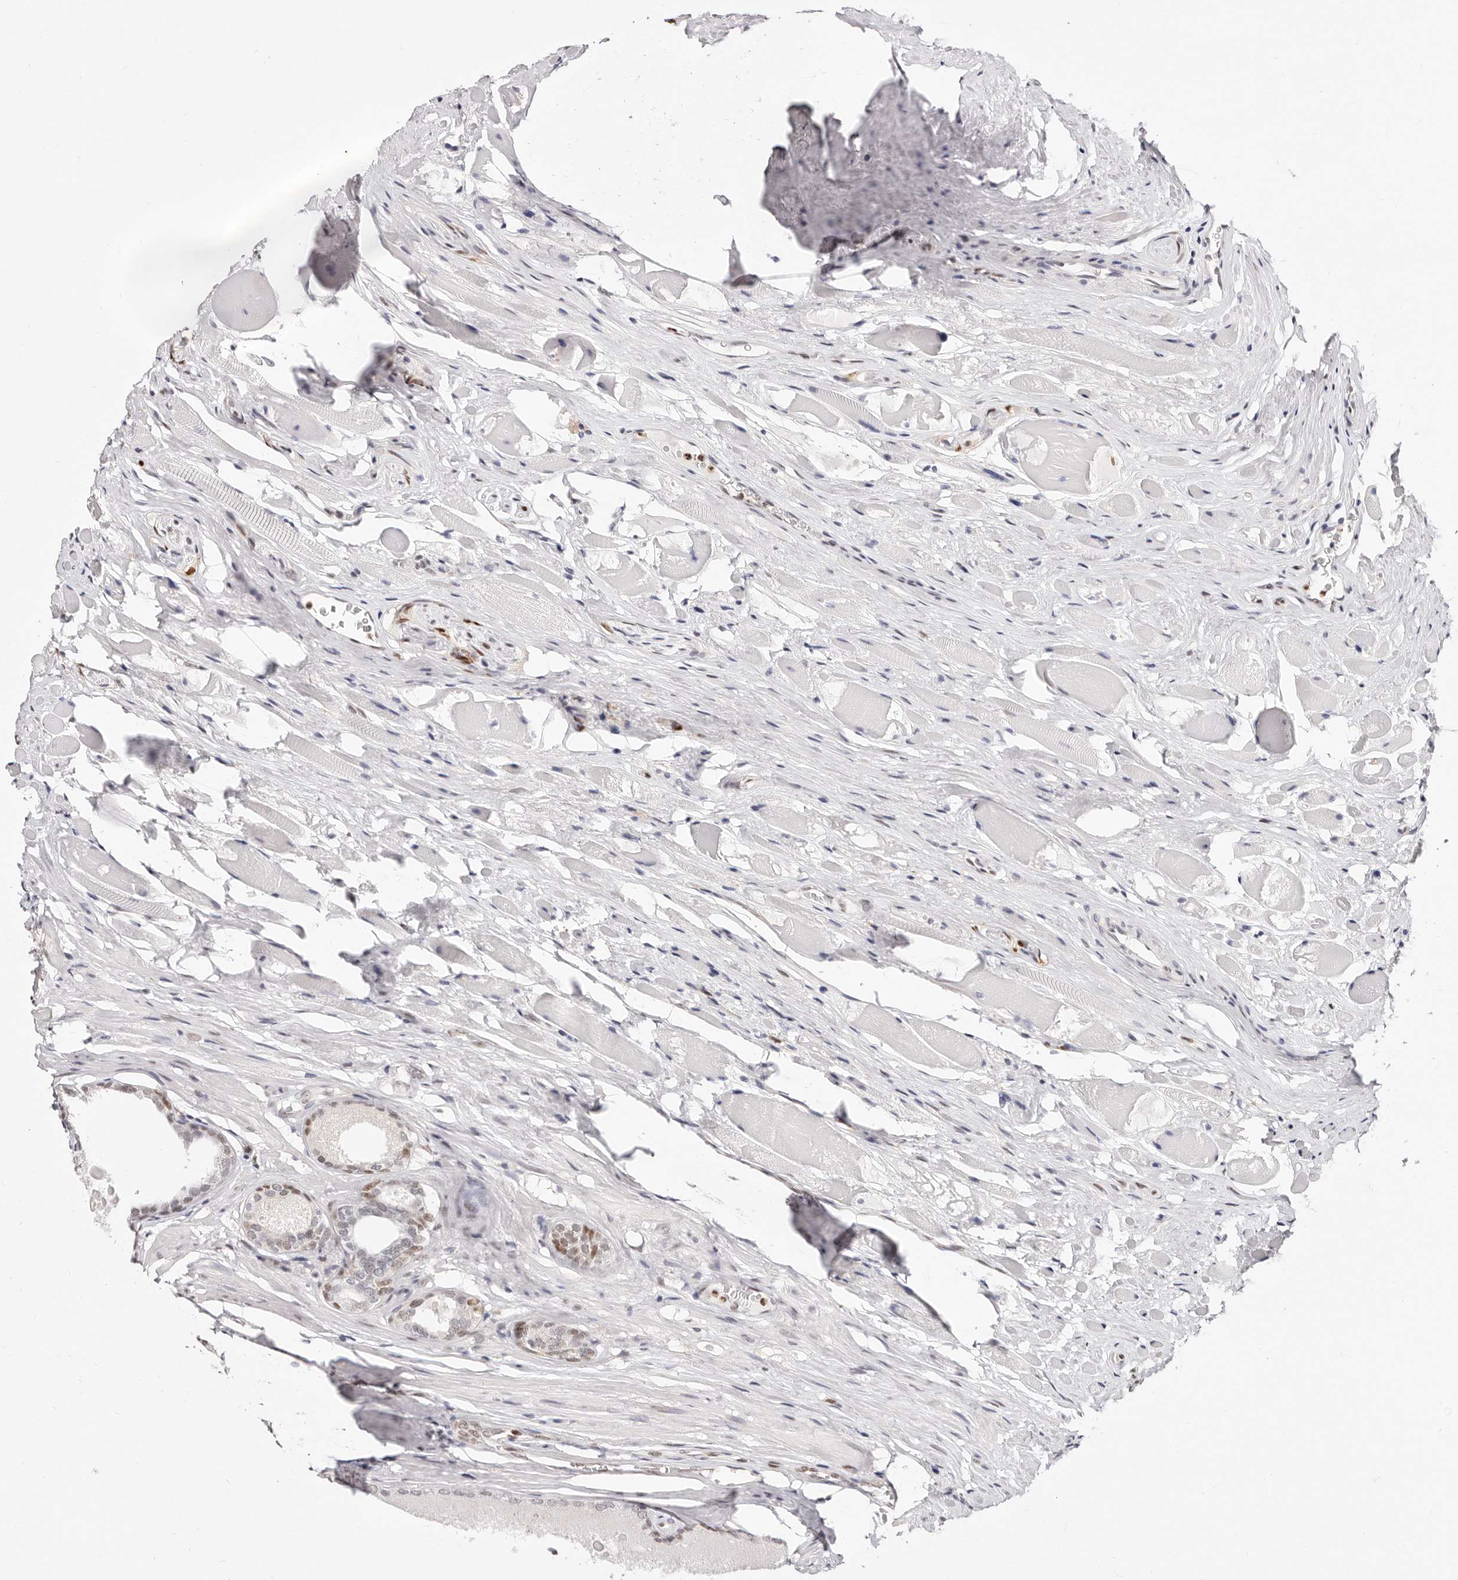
{"staining": {"intensity": "moderate", "quantity": "<25%", "location": "nuclear"}, "tissue": "prostate cancer", "cell_type": "Tumor cells", "image_type": "cancer", "snomed": [{"axis": "morphology", "description": "Adenocarcinoma, Low grade"}, {"axis": "topography", "description": "Prostate"}], "caption": "Tumor cells reveal low levels of moderate nuclear expression in approximately <25% of cells in prostate cancer (adenocarcinoma (low-grade)).", "gene": "TKT", "patient": {"sex": "male", "age": 72}}